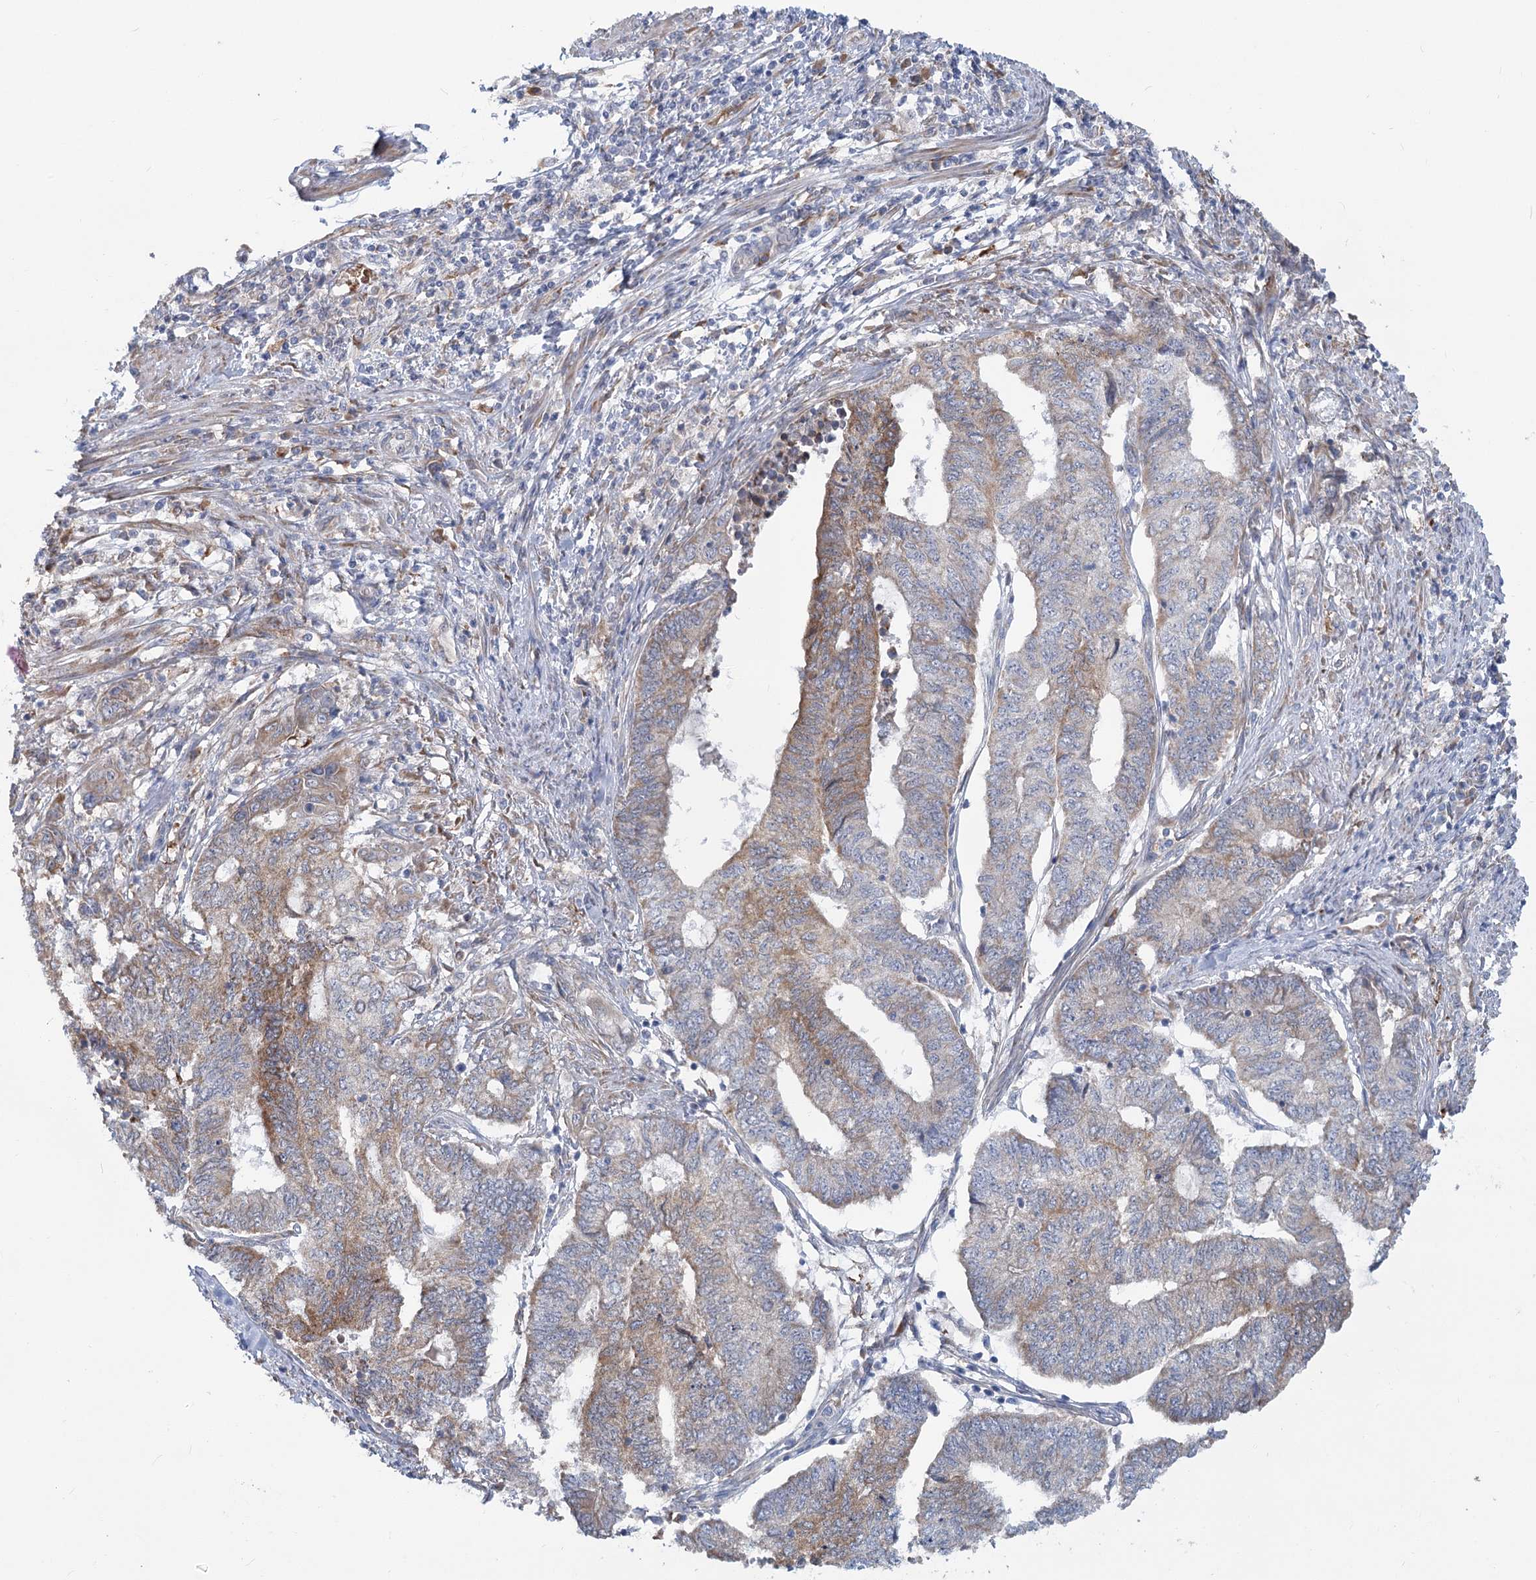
{"staining": {"intensity": "weak", "quantity": "25%-75%", "location": "cytoplasmic/membranous"}, "tissue": "endometrial cancer", "cell_type": "Tumor cells", "image_type": "cancer", "snomed": [{"axis": "morphology", "description": "Adenocarcinoma, NOS"}, {"axis": "topography", "description": "Uterus"}, {"axis": "topography", "description": "Endometrium"}], "caption": "This is an image of immunohistochemistry (IHC) staining of endometrial cancer (adenocarcinoma), which shows weak positivity in the cytoplasmic/membranous of tumor cells.", "gene": "CIB4", "patient": {"sex": "female", "age": 70}}